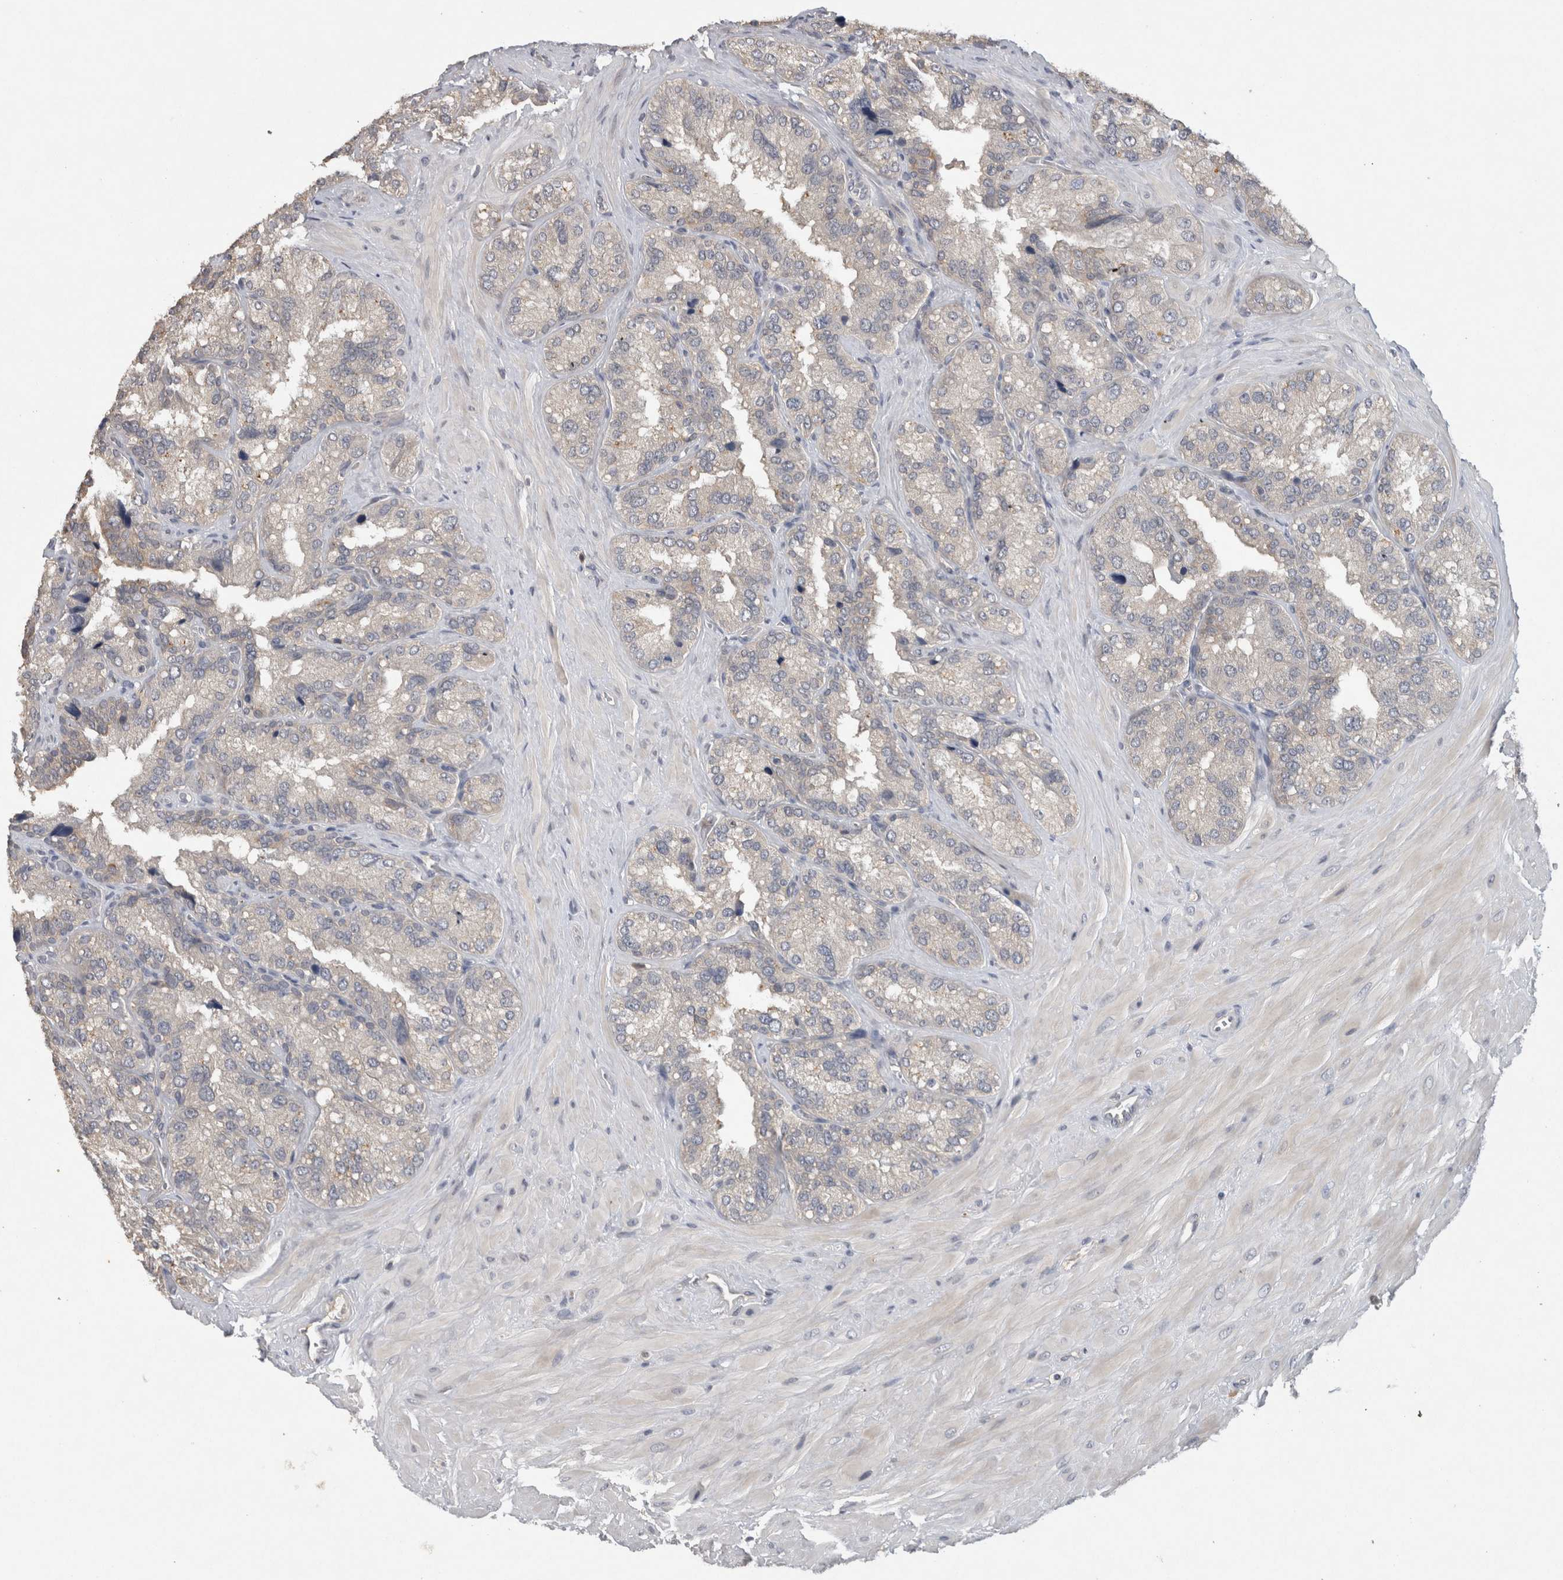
{"staining": {"intensity": "negative", "quantity": "none", "location": "none"}, "tissue": "seminal vesicle", "cell_type": "Glandular cells", "image_type": "normal", "snomed": [{"axis": "morphology", "description": "Normal tissue, NOS"}, {"axis": "topography", "description": "Prostate"}, {"axis": "topography", "description": "Seminal veicle"}], "caption": "DAB immunohistochemical staining of benign seminal vesicle shows no significant staining in glandular cells. (DAB (3,3'-diaminobenzidine) immunohistochemistry with hematoxylin counter stain).", "gene": "HEXD", "patient": {"sex": "male", "age": 51}}